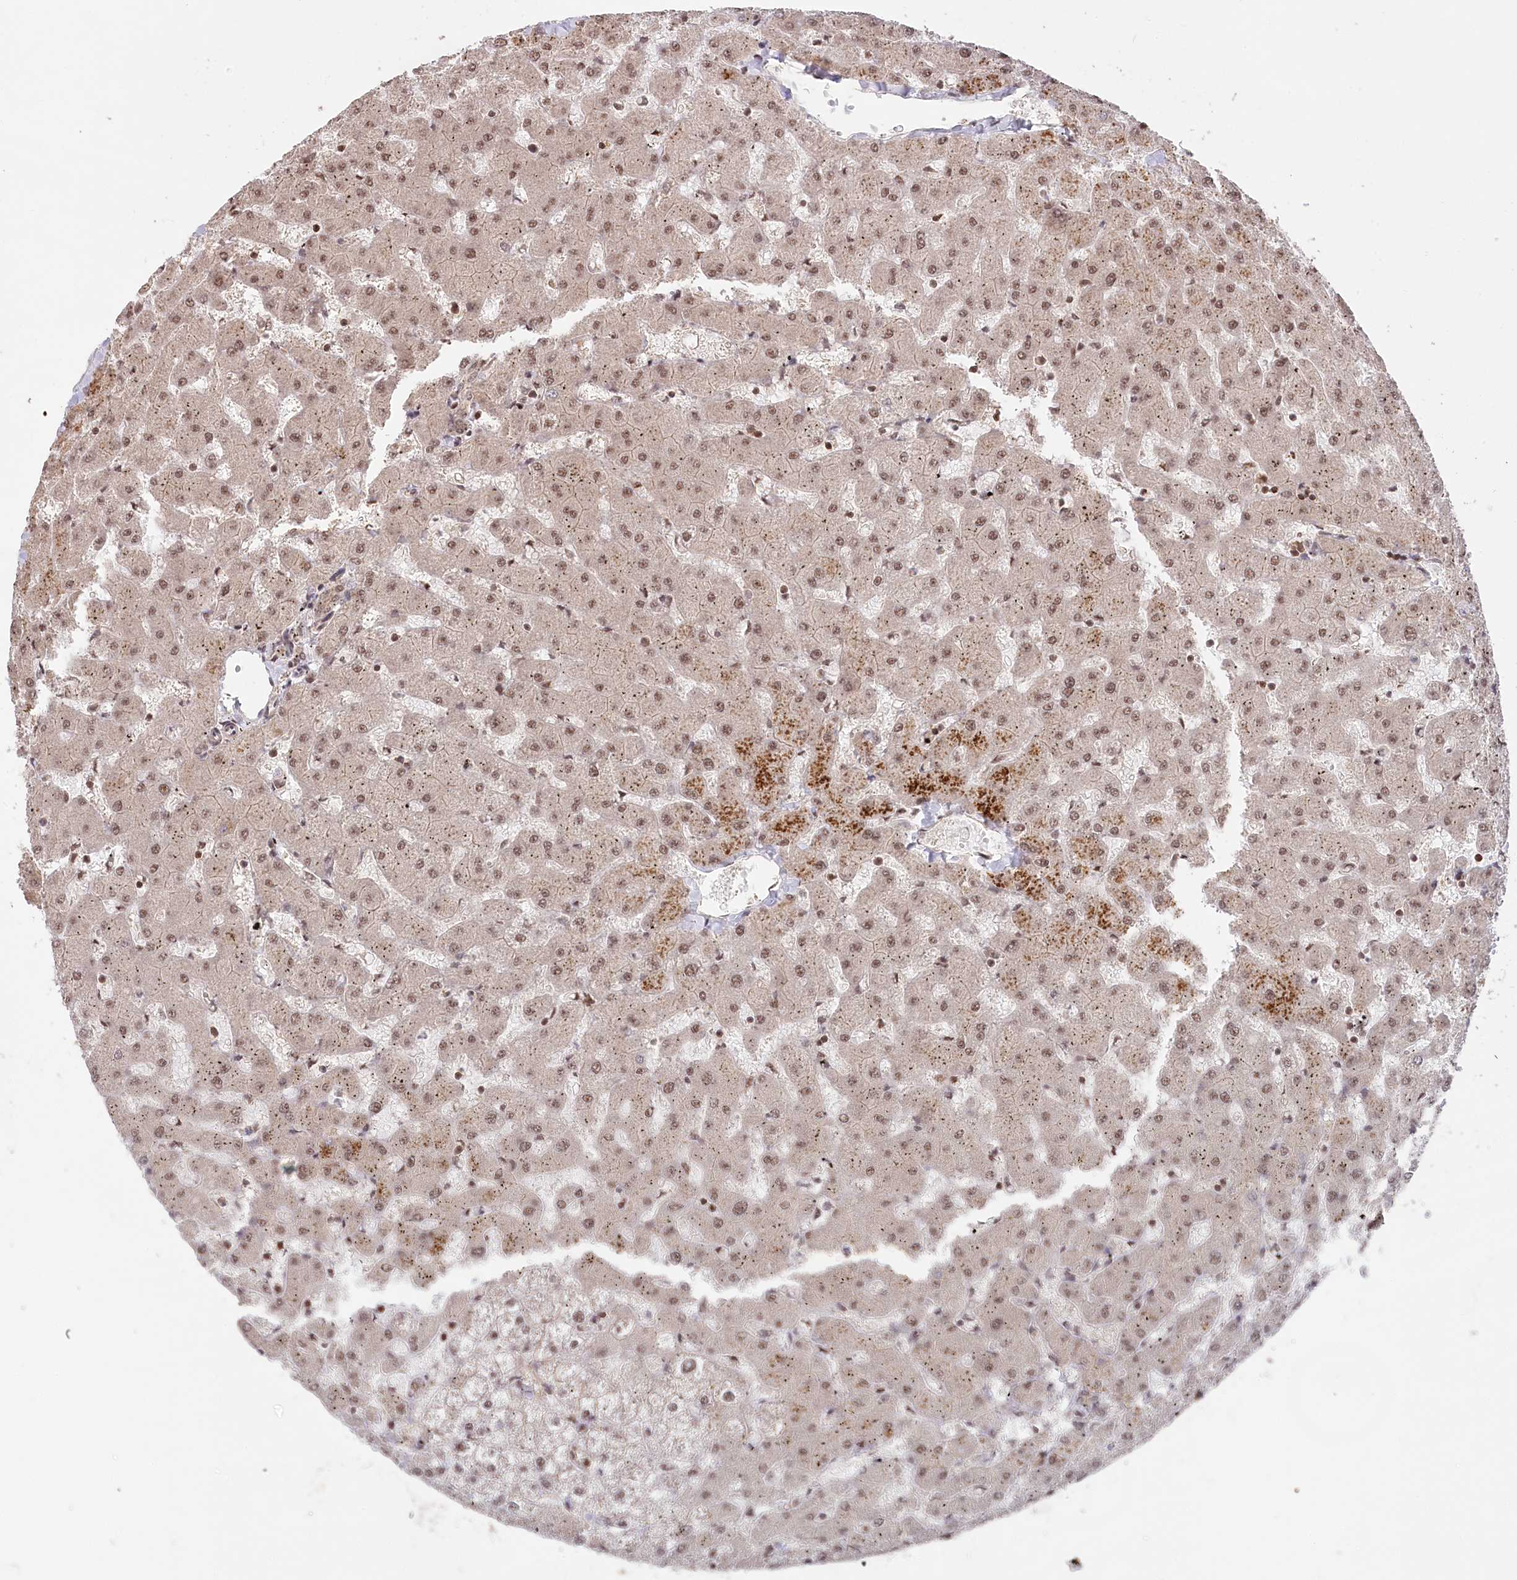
{"staining": {"intensity": "moderate", "quantity": ">75%", "location": "nuclear"}, "tissue": "liver", "cell_type": "Cholangiocytes", "image_type": "normal", "snomed": [{"axis": "morphology", "description": "Normal tissue, NOS"}, {"axis": "topography", "description": "Liver"}], "caption": "The histopathology image reveals immunohistochemical staining of normal liver. There is moderate nuclear expression is present in about >75% of cholangiocytes.", "gene": "CCSER2", "patient": {"sex": "female", "age": 63}}